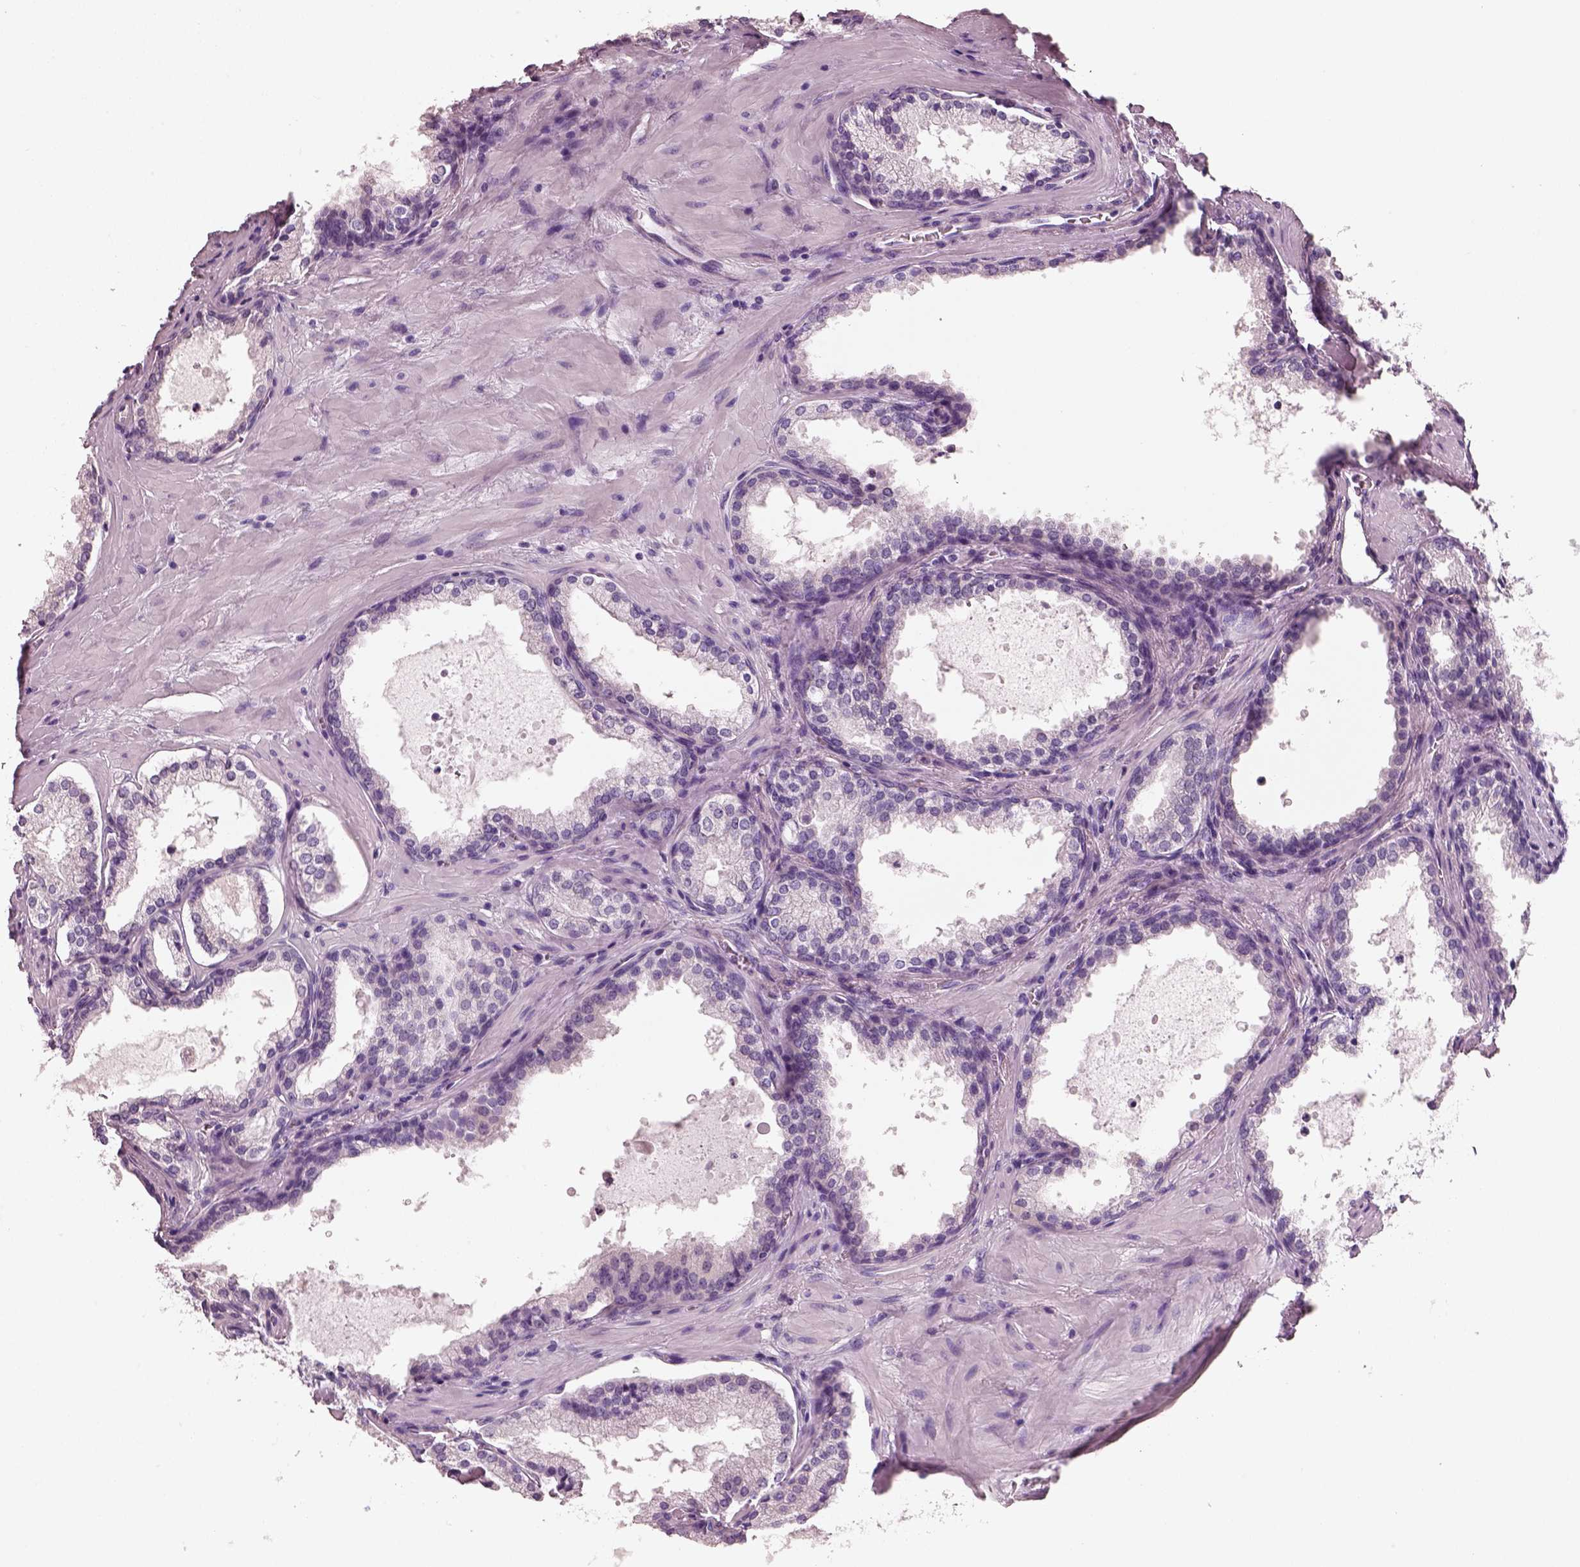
{"staining": {"intensity": "negative", "quantity": "none", "location": "none"}, "tissue": "prostate cancer", "cell_type": "Tumor cells", "image_type": "cancer", "snomed": [{"axis": "morphology", "description": "Adenocarcinoma, Low grade"}, {"axis": "topography", "description": "Prostate"}], "caption": "A histopathology image of human prostate low-grade adenocarcinoma is negative for staining in tumor cells. (Immunohistochemistry, brightfield microscopy, high magnification).", "gene": "ELSPBP1", "patient": {"sex": "male", "age": 56}}